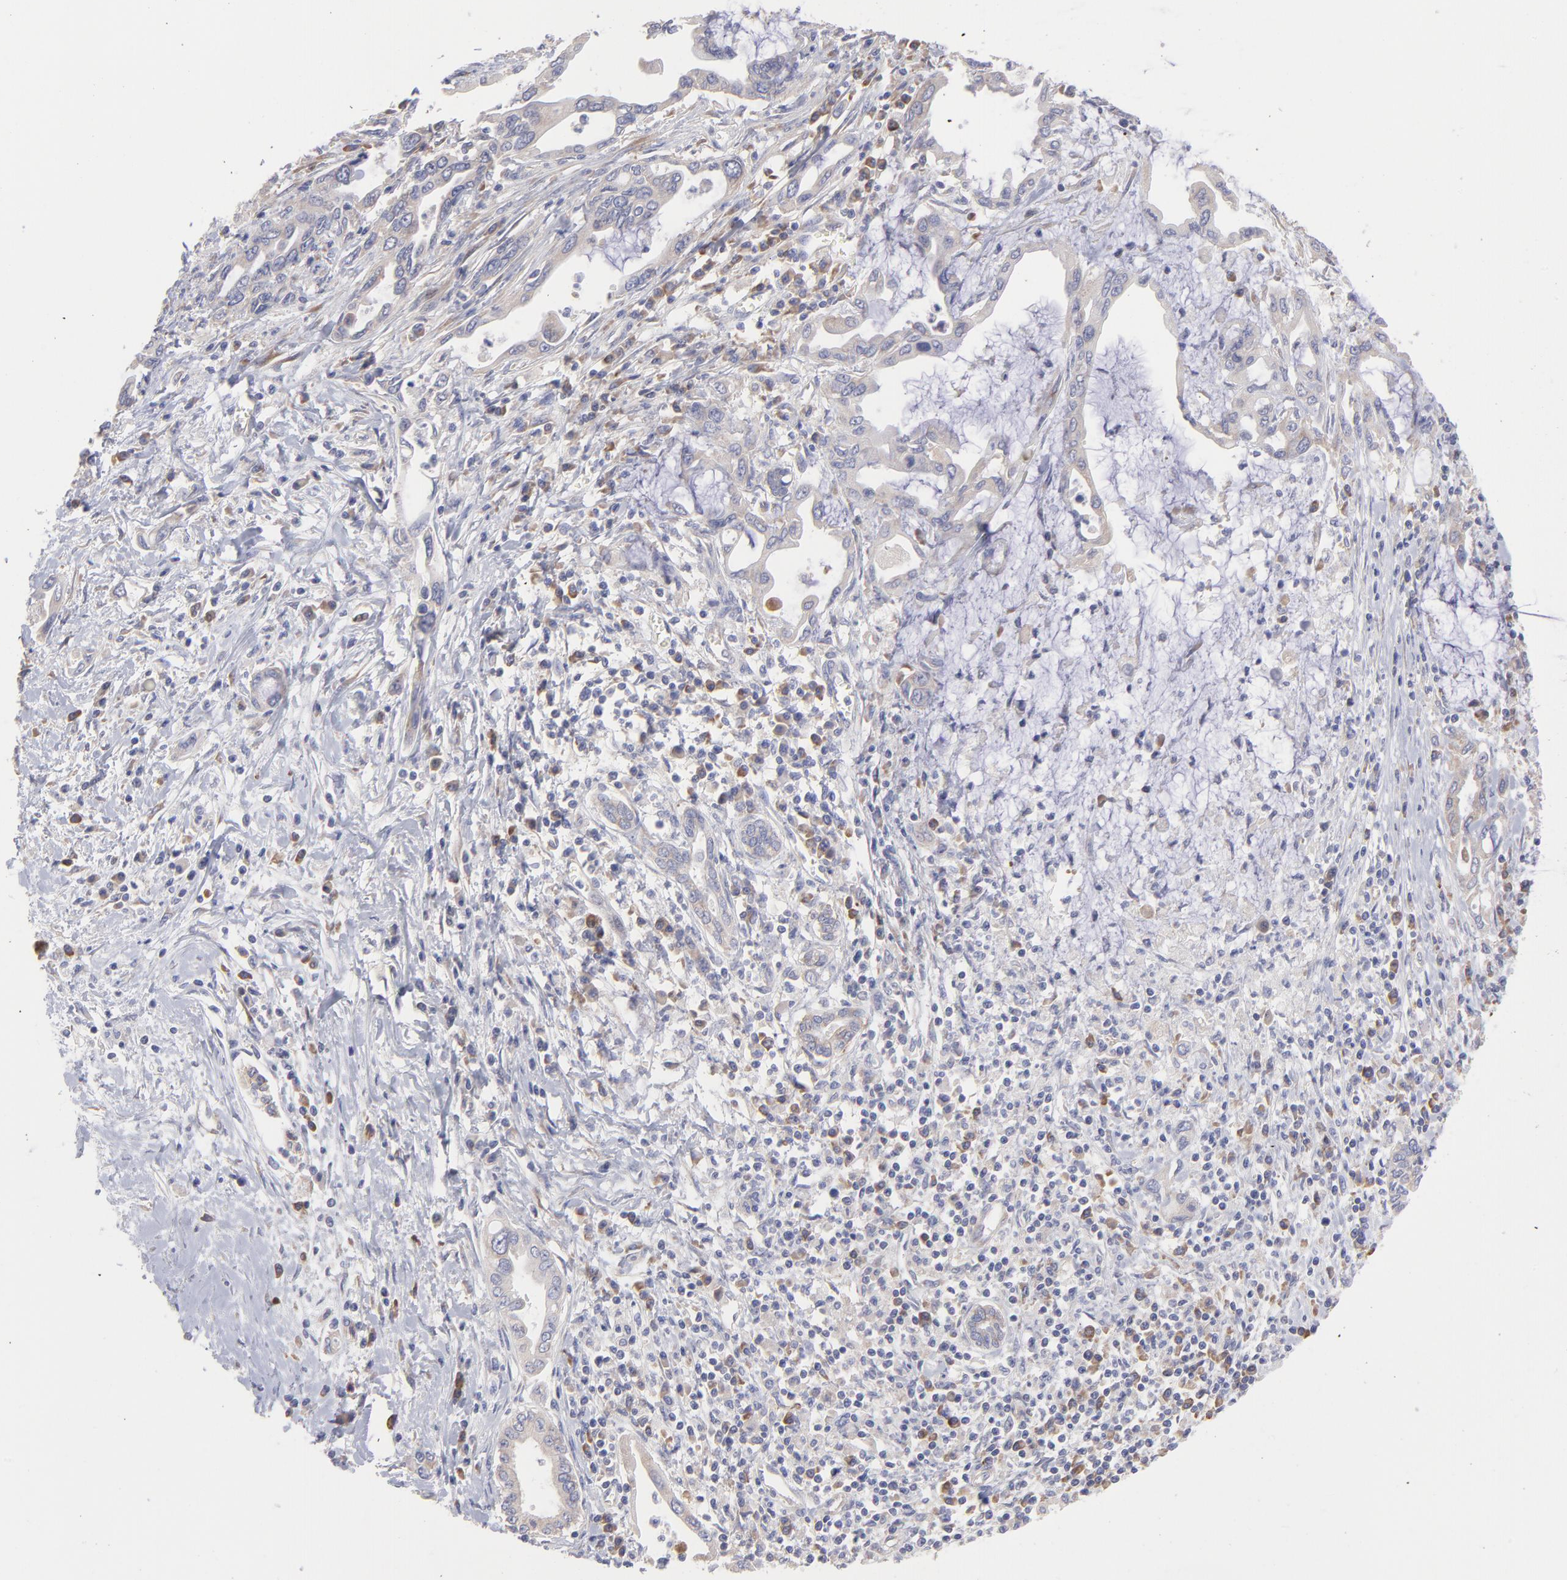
{"staining": {"intensity": "negative", "quantity": "none", "location": "none"}, "tissue": "pancreatic cancer", "cell_type": "Tumor cells", "image_type": "cancer", "snomed": [{"axis": "morphology", "description": "Adenocarcinoma, NOS"}, {"axis": "topography", "description": "Pancreas"}], "caption": "Tumor cells are negative for protein expression in human pancreatic cancer.", "gene": "RPLP0", "patient": {"sex": "female", "age": 57}}